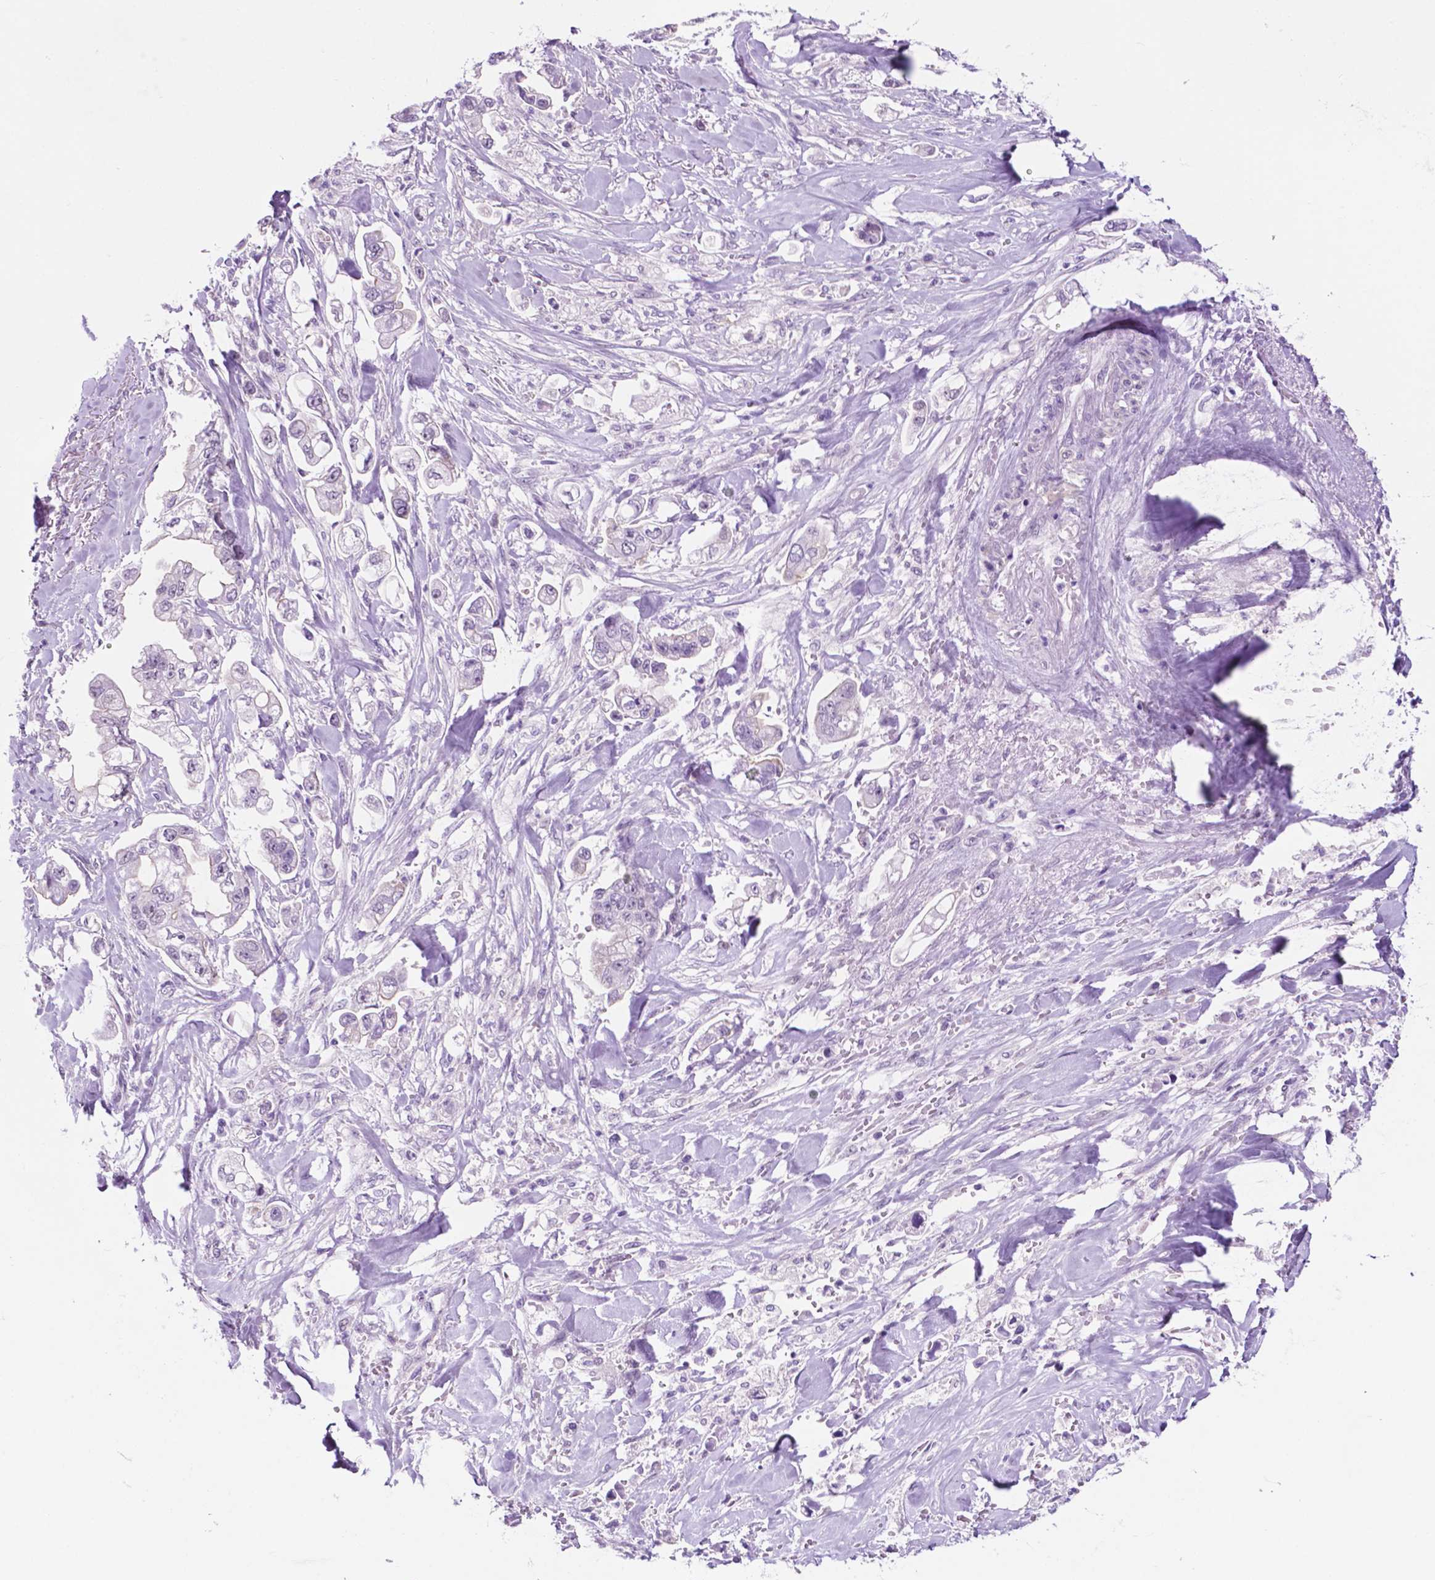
{"staining": {"intensity": "negative", "quantity": "none", "location": "none"}, "tissue": "stomach cancer", "cell_type": "Tumor cells", "image_type": "cancer", "snomed": [{"axis": "morphology", "description": "Adenocarcinoma, NOS"}, {"axis": "topography", "description": "Stomach"}], "caption": "Immunohistochemistry photomicrograph of stomach adenocarcinoma stained for a protein (brown), which displays no positivity in tumor cells. (IHC, brightfield microscopy, high magnification).", "gene": "ACY3", "patient": {"sex": "male", "age": 62}}